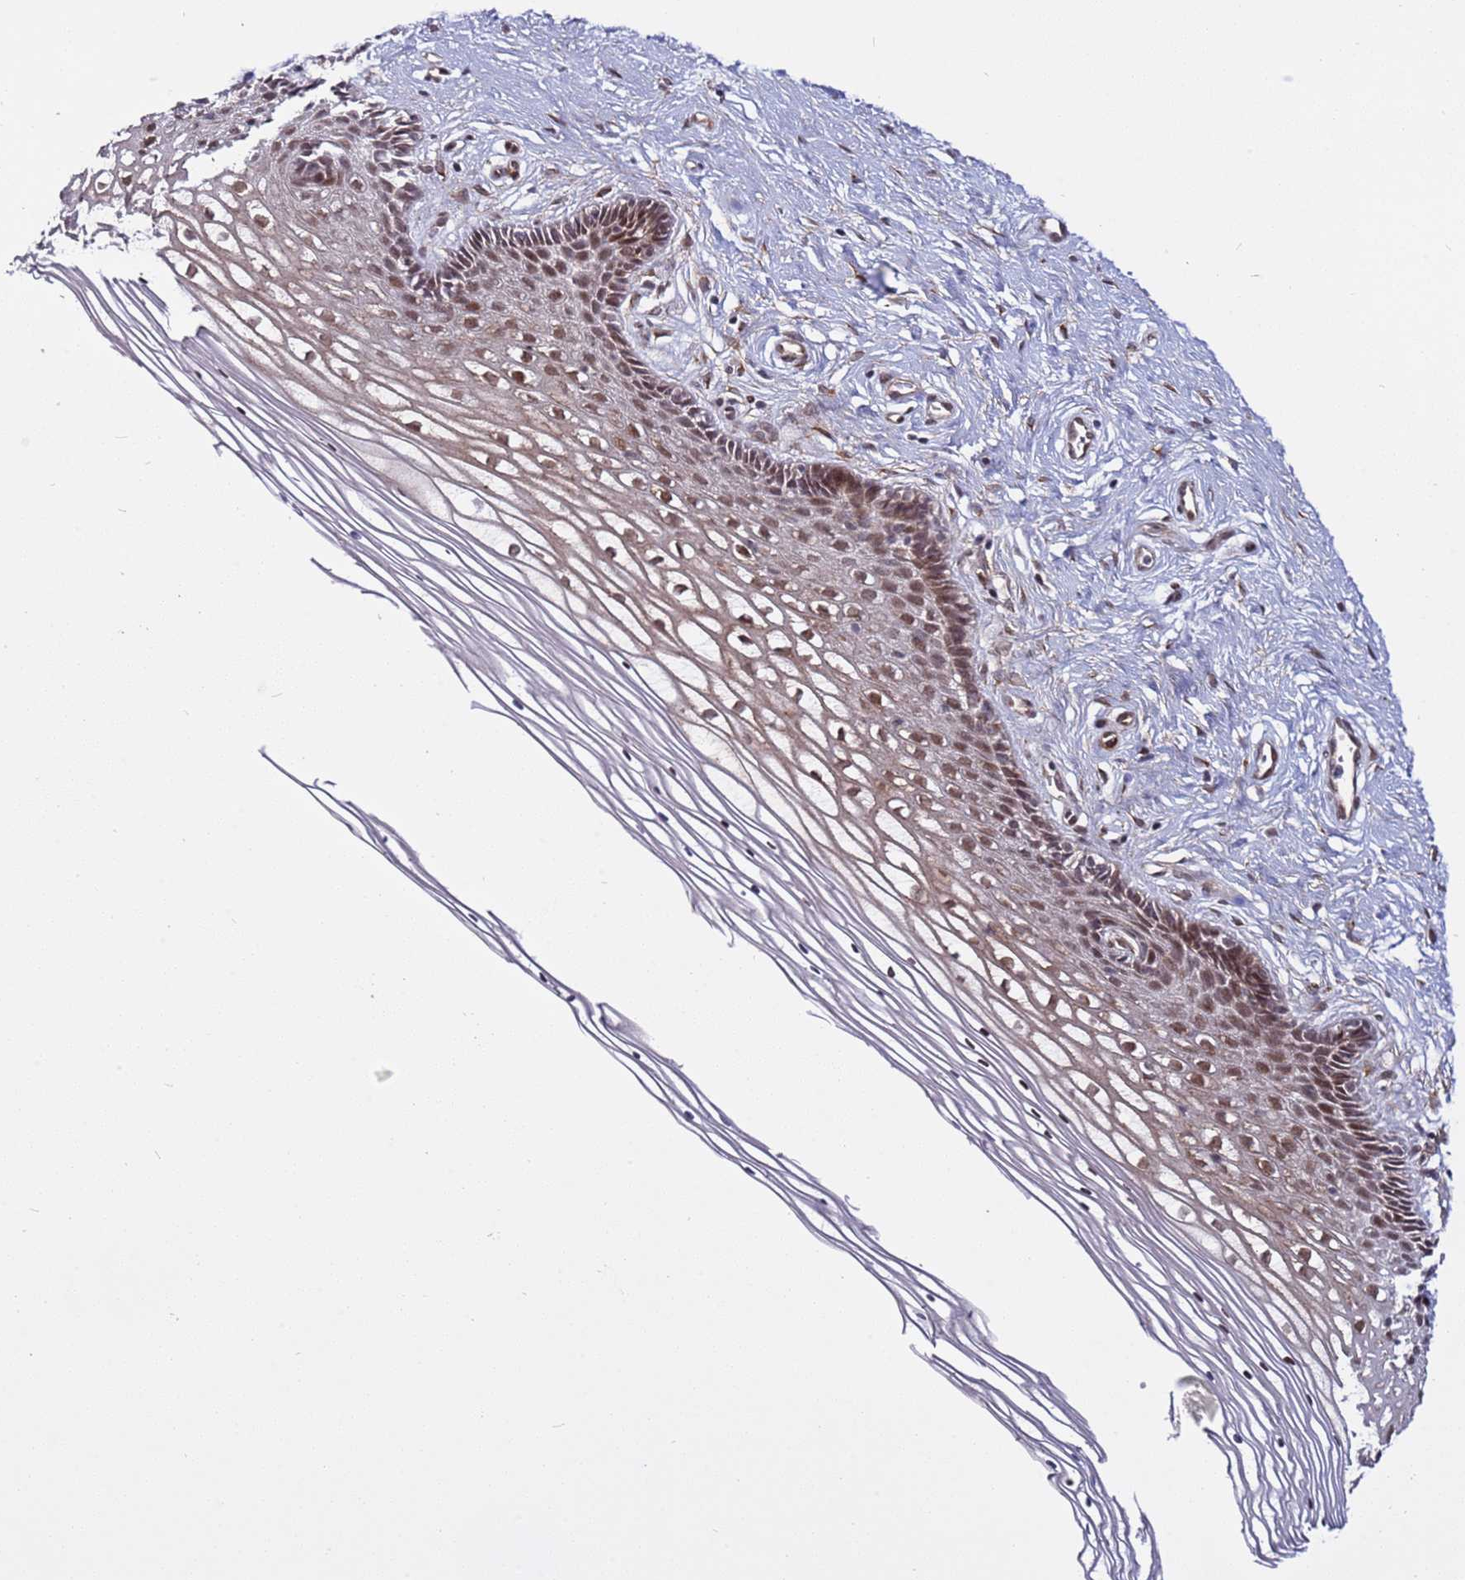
{"staining": {"intensity": "weak", "quantity": "25%-75%", "location": "nuclear"}, "tissue": "cervix", "cell_type": "Glandular cells", "image_type": "normal", "snomed": [{"axis": "morphology", "description": "Normal tissue, NOS"}, {"axis": "topography", "description": "Cervix"}], "caption": "A high-resolution histopathology image shows IHC staining of benign cervix, which exhibits weak nuclear staining in about 25%-75% of glandular cells. Immunohistochemistry (ihc) stains the protein in brown and the nuclei are stained blue.", "gene": "POLR2D", "patient": {"sex": "female", "age": 33}}